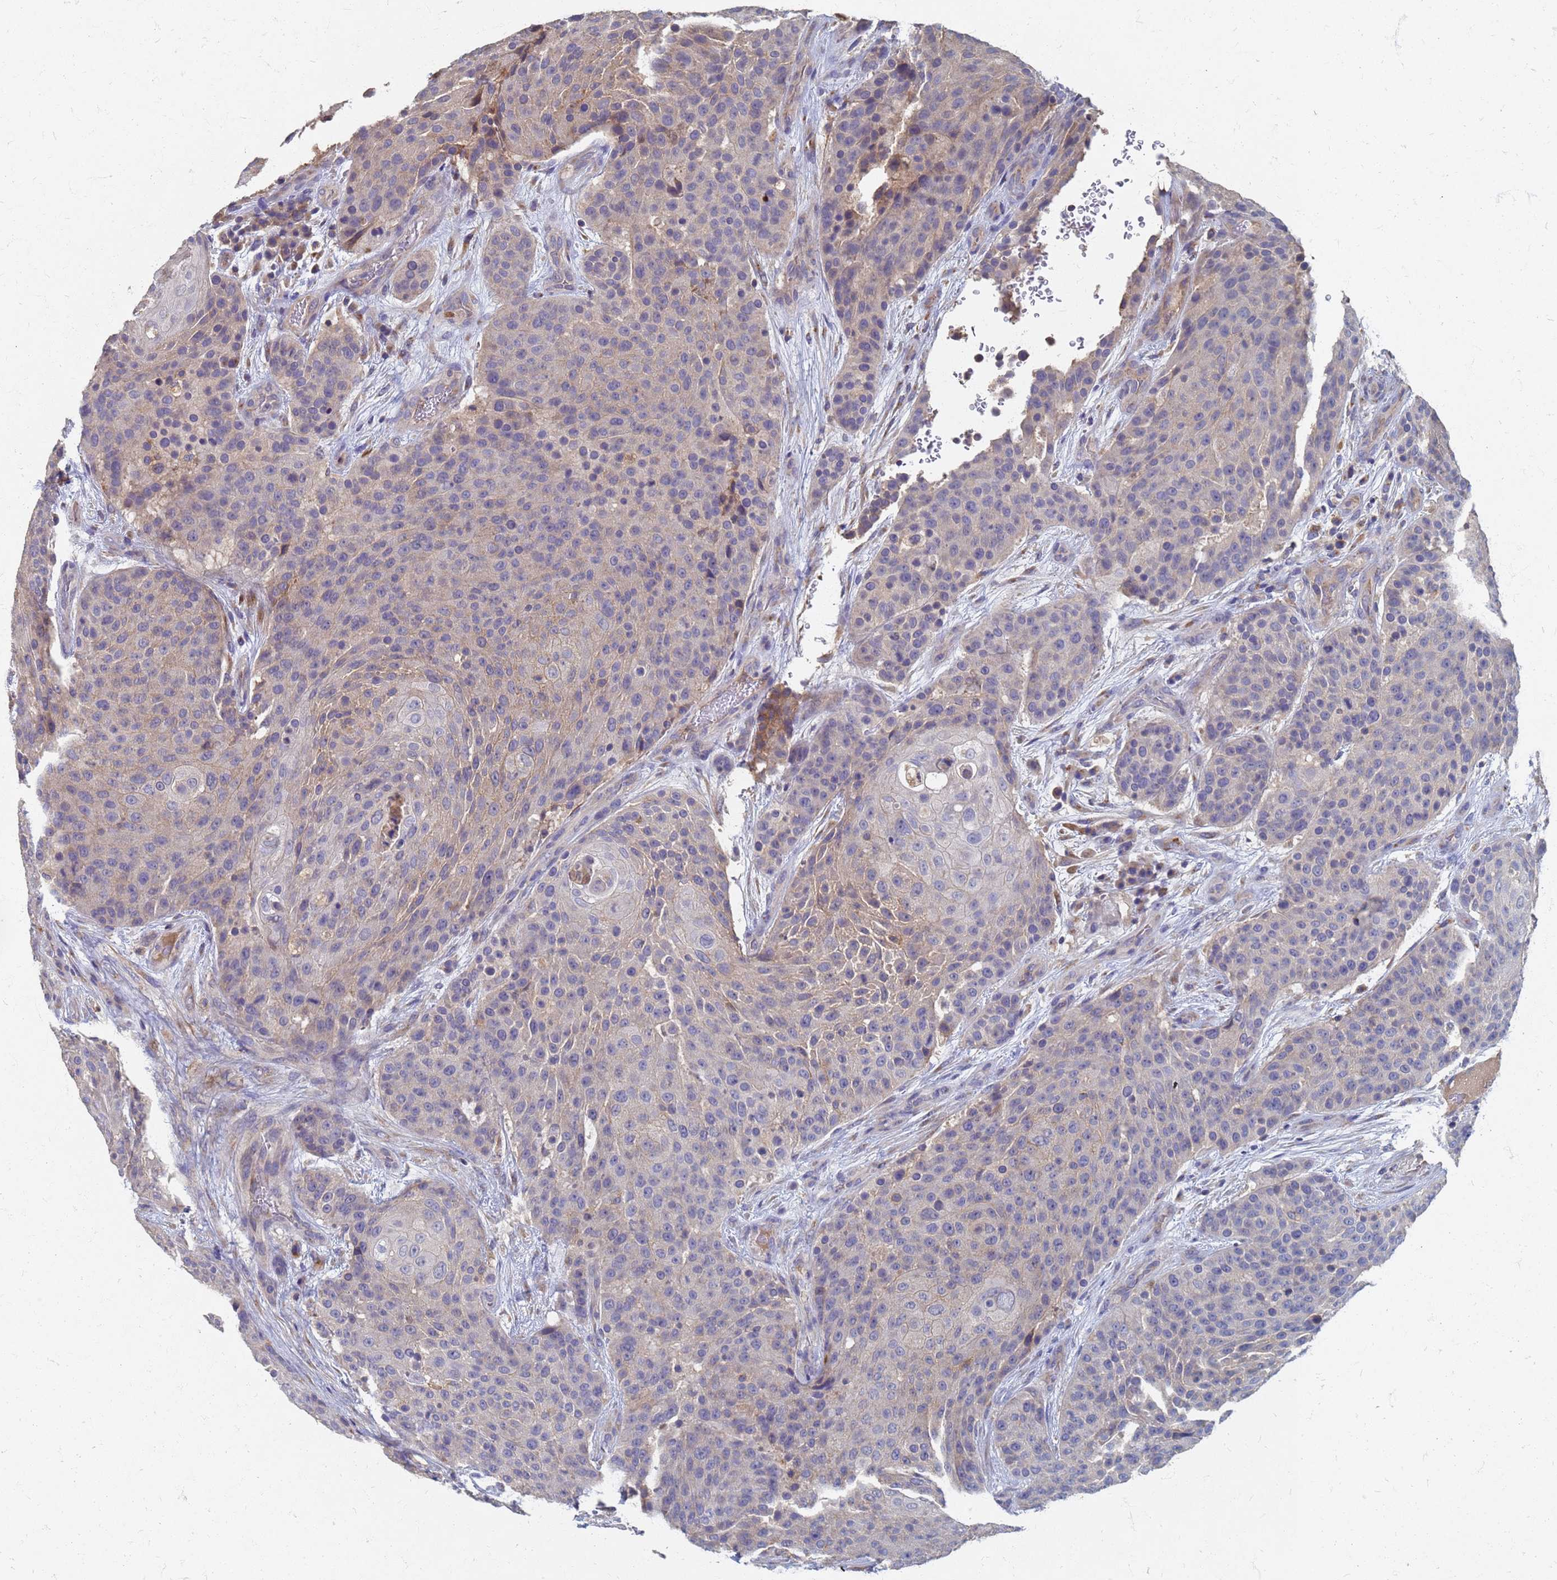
{"staining": {"intensity": "weak", "quantity": "25%-75%", "location": "cytoplasmic/membranous"}, "tissue": "urothelial cancer", "cell_type": "Tumor cells", "image_type": "cancer", "snomed": [{"axis": "morphology", "description": "Urothelial carcinoma, High grade"}, {"axis": "topography", "description": "Urinary bladder"}], "caption": "Immunohistochemistry micrograph of human urothelial cancer stained for a protein (brown), which demonstrates low levels of weak cytoplasmic/membranous staining in approximately 25%-75% of tumor cells.", "gene": "KRCC1", "patient": {"sex": "female", "age": 63}}